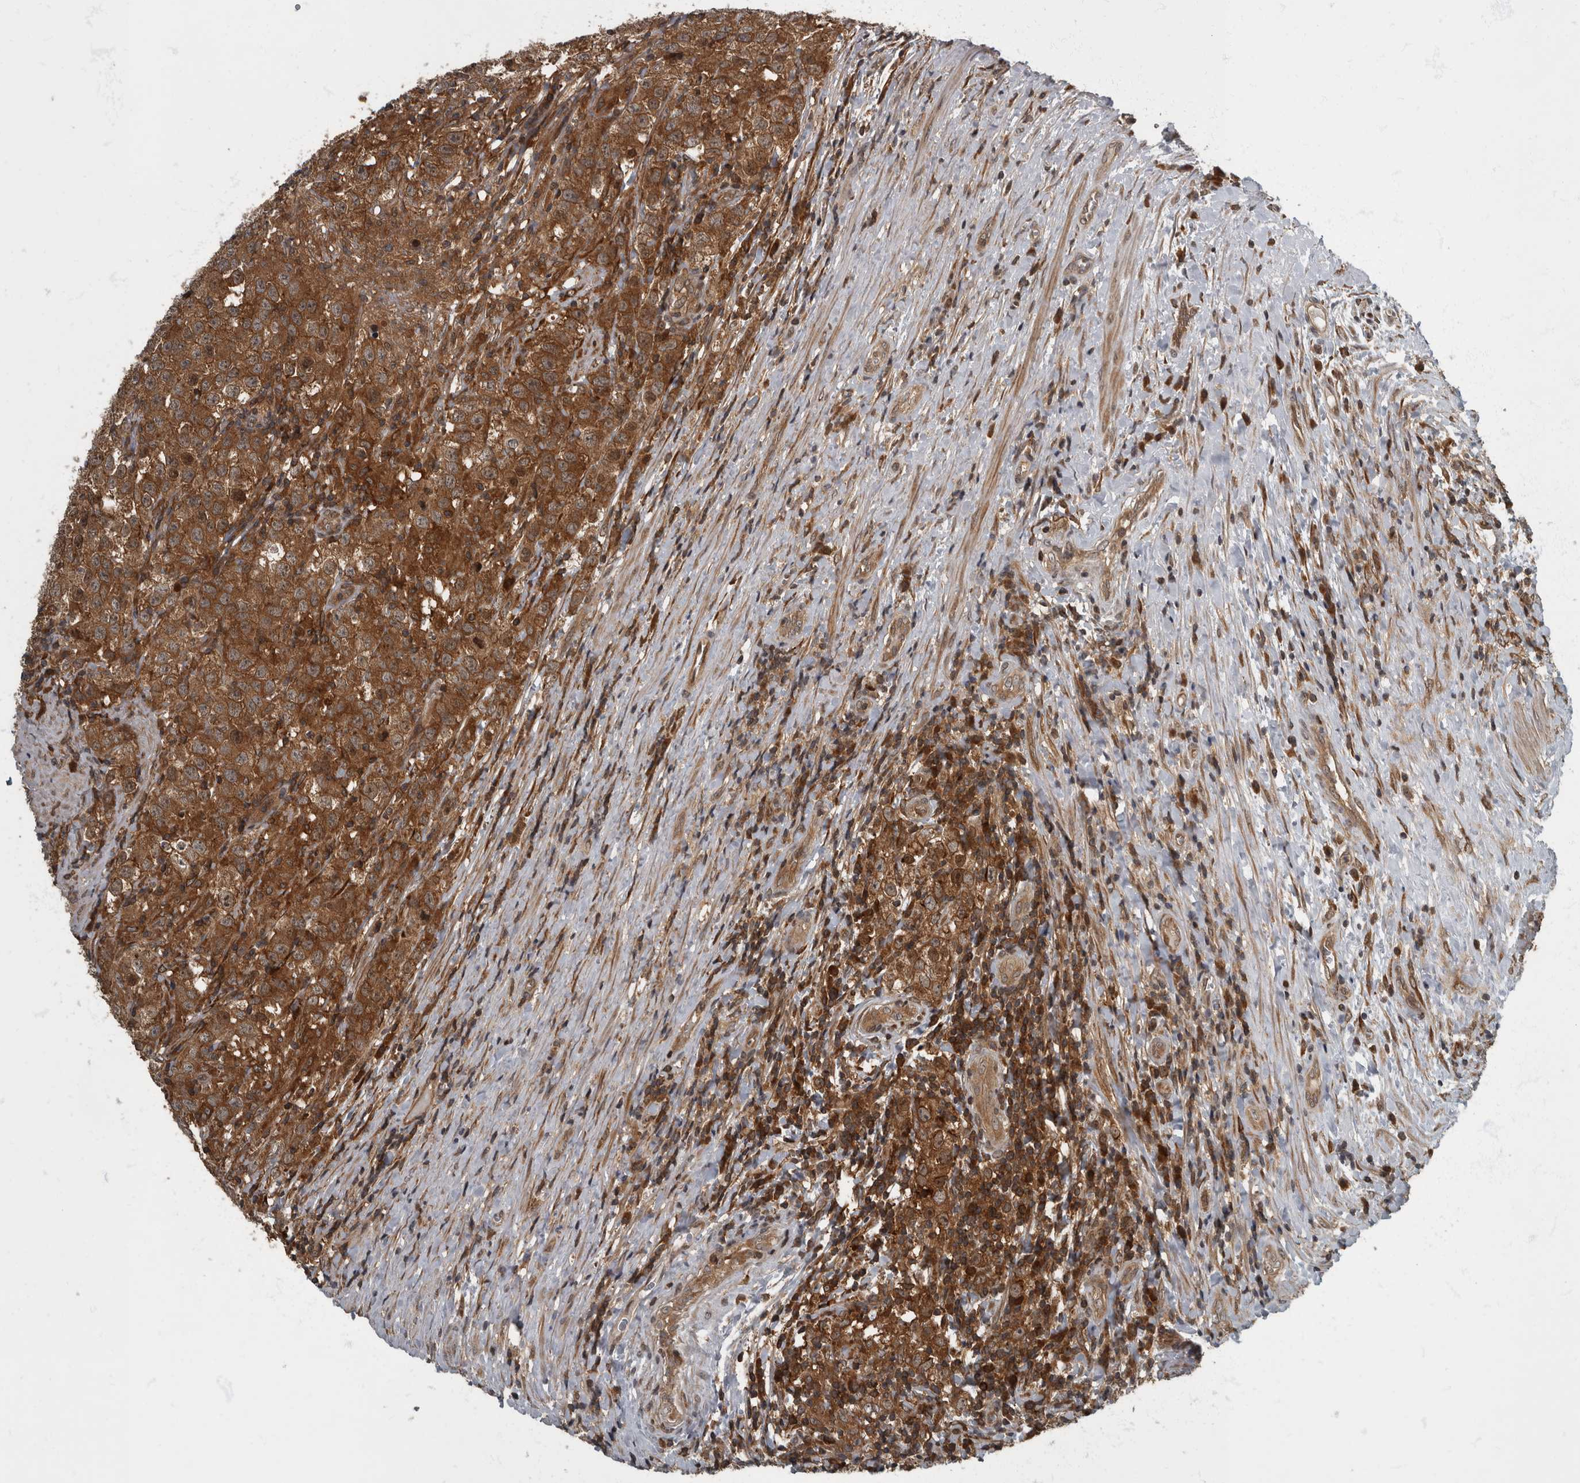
{"staining": {"intensity": "strong", "quantity": ">75%", "location": "cytoplasmic/membranous"}, "tissue": "testis cancer", "cell_type": "Tumor cells", "image_type": "cancer", "snomed": [{"axis": "morphology", "description": "Seminoma, NOS"}, {"axis": "morphology", "description": "Carcinoma, Embryonal, NOS"}, {"axis": "topography", "description": "Testis"}], "caption": "Immunohistochemistry of human seminoma (testis) reveals high levels of strong cytoplasmic/membranous expression in about >75% of tumor cells. The staining is performed using DAB (3,3'-diaminobenzidine) brown chromogen to label protein expression. The nuclei are counter-stained blue using hematoxylin.", "gene": "RABGGTB", "patient": {"sex": "male", "age": 43}}